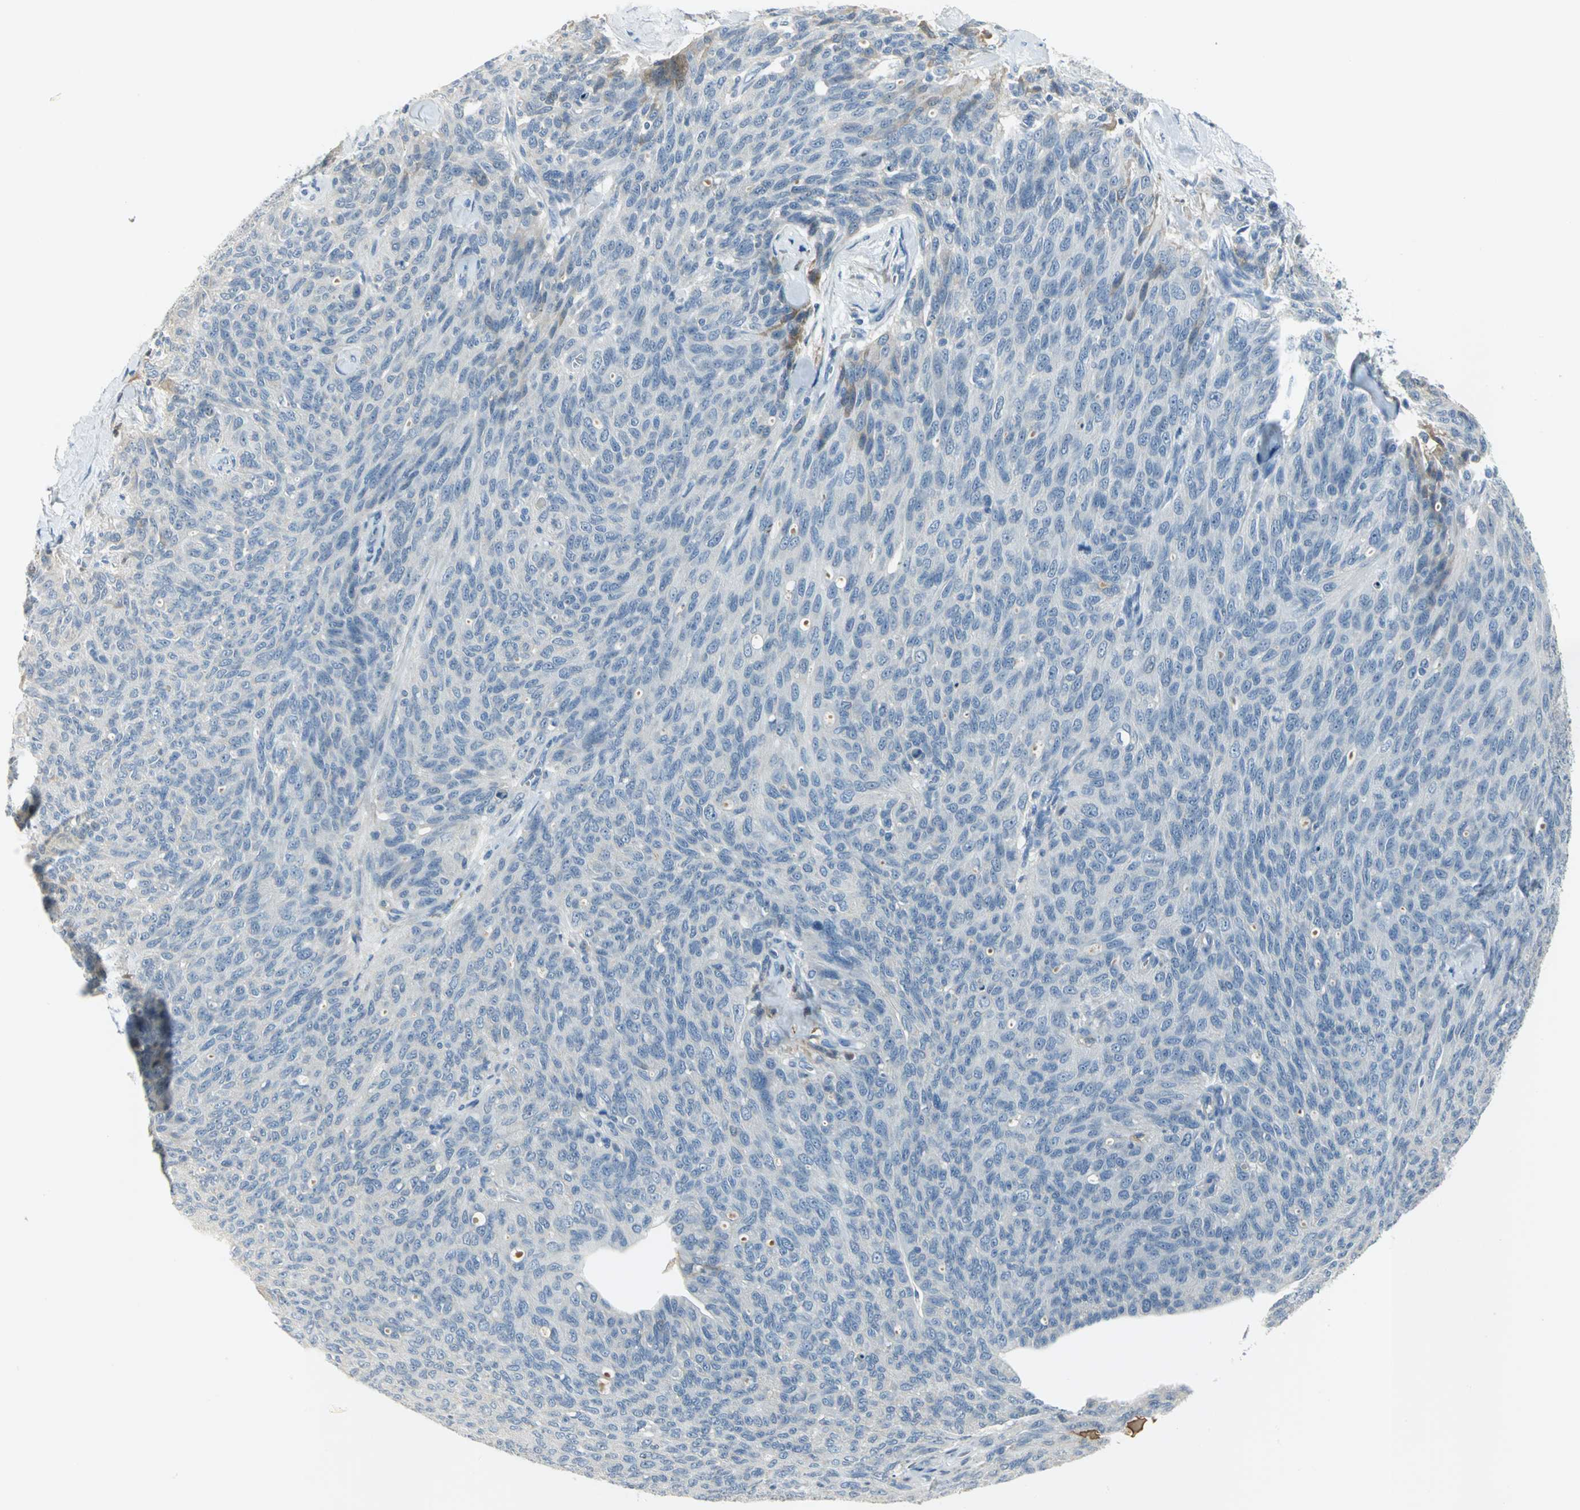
{"staining": {"intensity": "negative", "quantity": "none", "location": "none"}, "tissue": "ovarian cancer", "cell_type": "Tumor cells", "image_type": "cancer", "snomed": [{"axis": "morphology", "description": "Carcinoma, endometroid"}, {"axis": "topography", "description": "Ovary"}], "caption": "High magnification brightfield microscopy of endometroid carcinoma (ovarian) stained with DAB (brown) and counterstained with hematoxylin (blue): tumor cells show no significant expression. (Immunohistochemistry (ihc), brightfield microscopy, high magnification).", "gene": "ZIC1", "patient": {"sex": "female", "age": 60}}